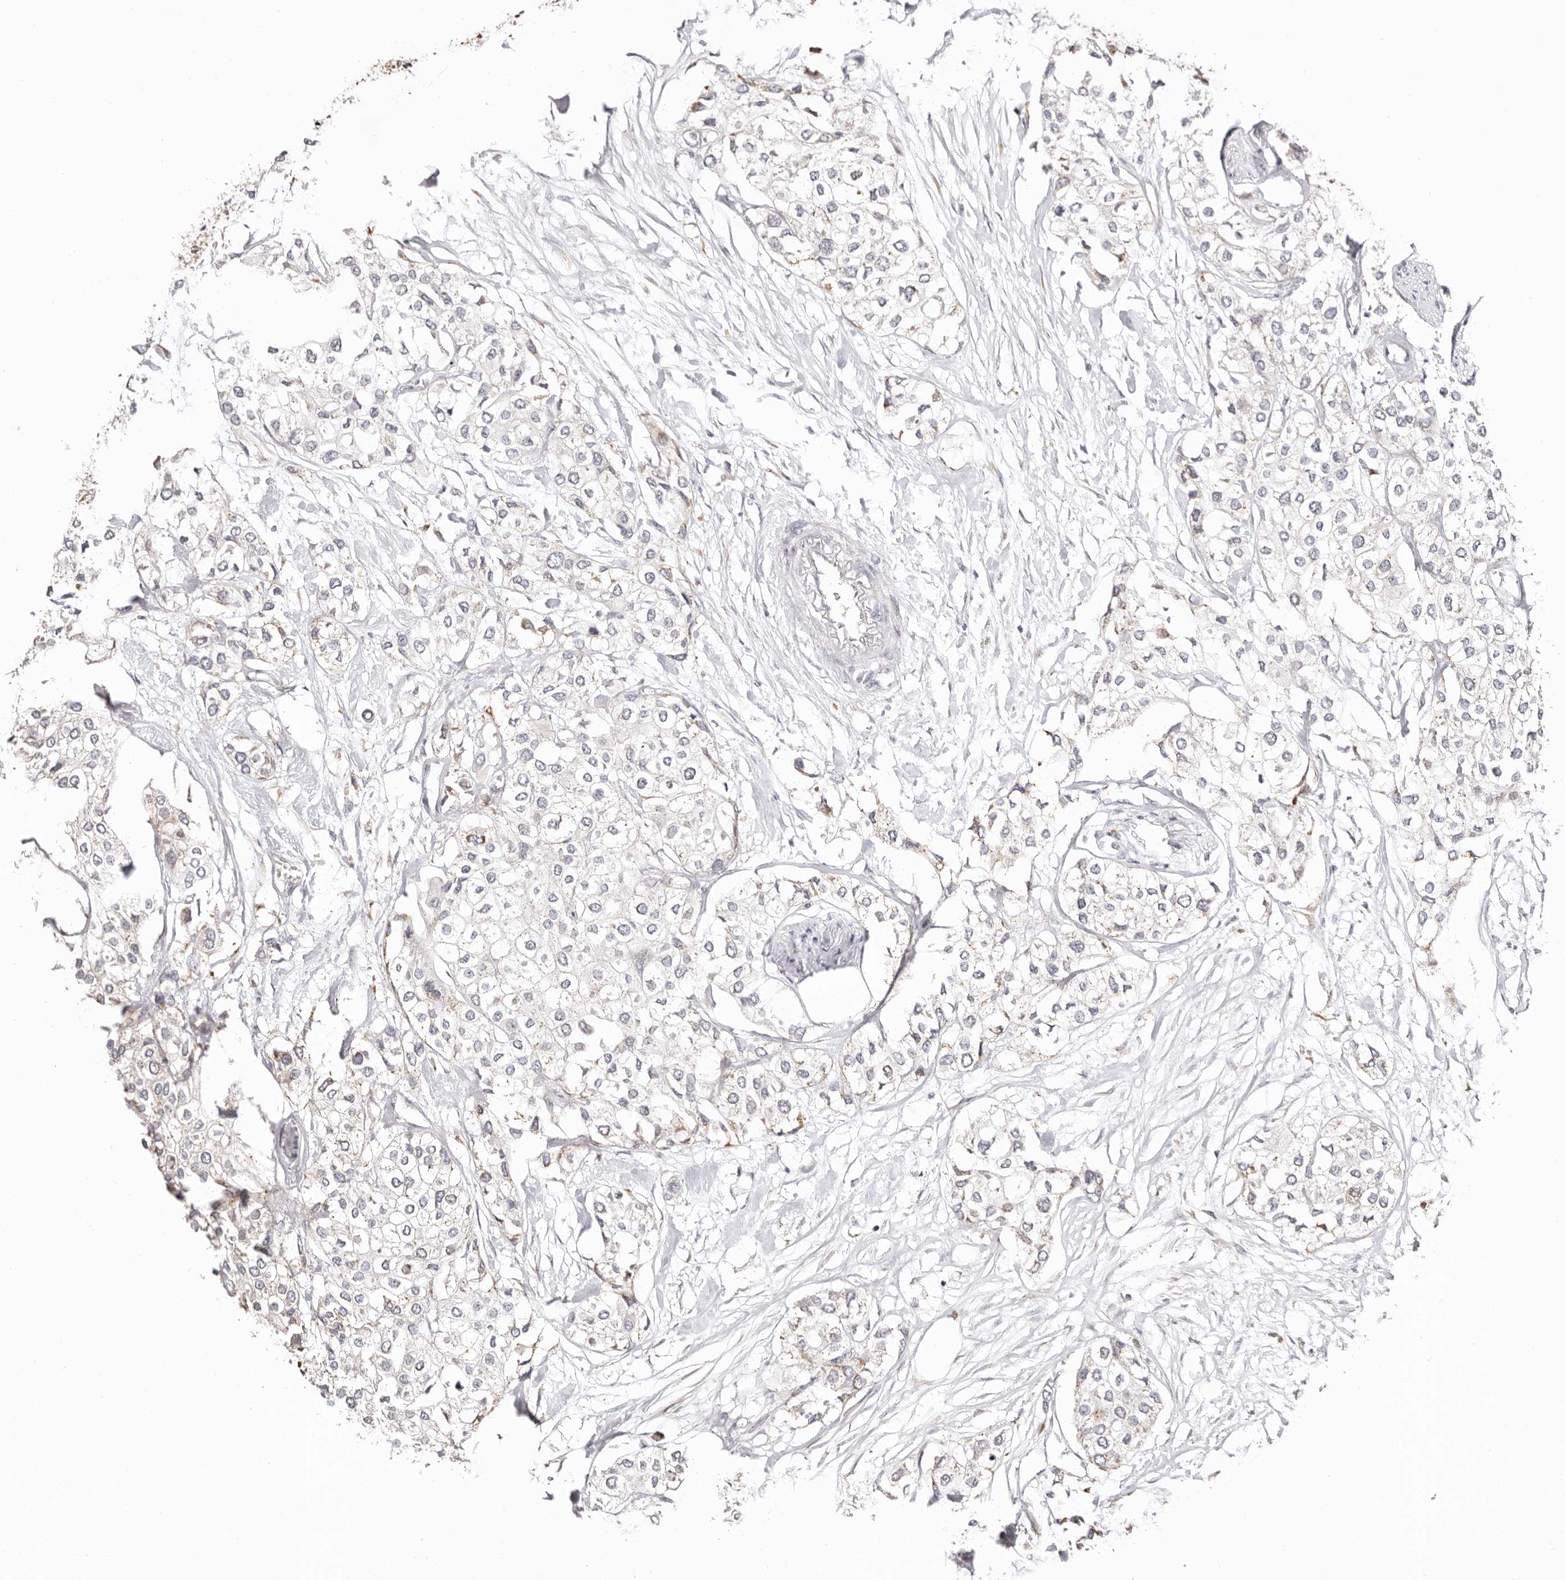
{"staining": {"intensity": "negative", "quantity": "none", "location": "none"}, "tissue": "urothelial cancer", "cell_type": "Tumor cells", "image_type": "cancer", "snomed": [{"axis": "morphology", "description": "Urothelial carcinoma, High grade"}, {"axis": "topography", "description": "Urinary bladder"}], "caption": "Urothelial cancer stained for a protein using immunohistochemistry demonstrates no expression tumor cells.", "gene": "BCL2L15", "patient": {"sex": "male", "age": 64}}